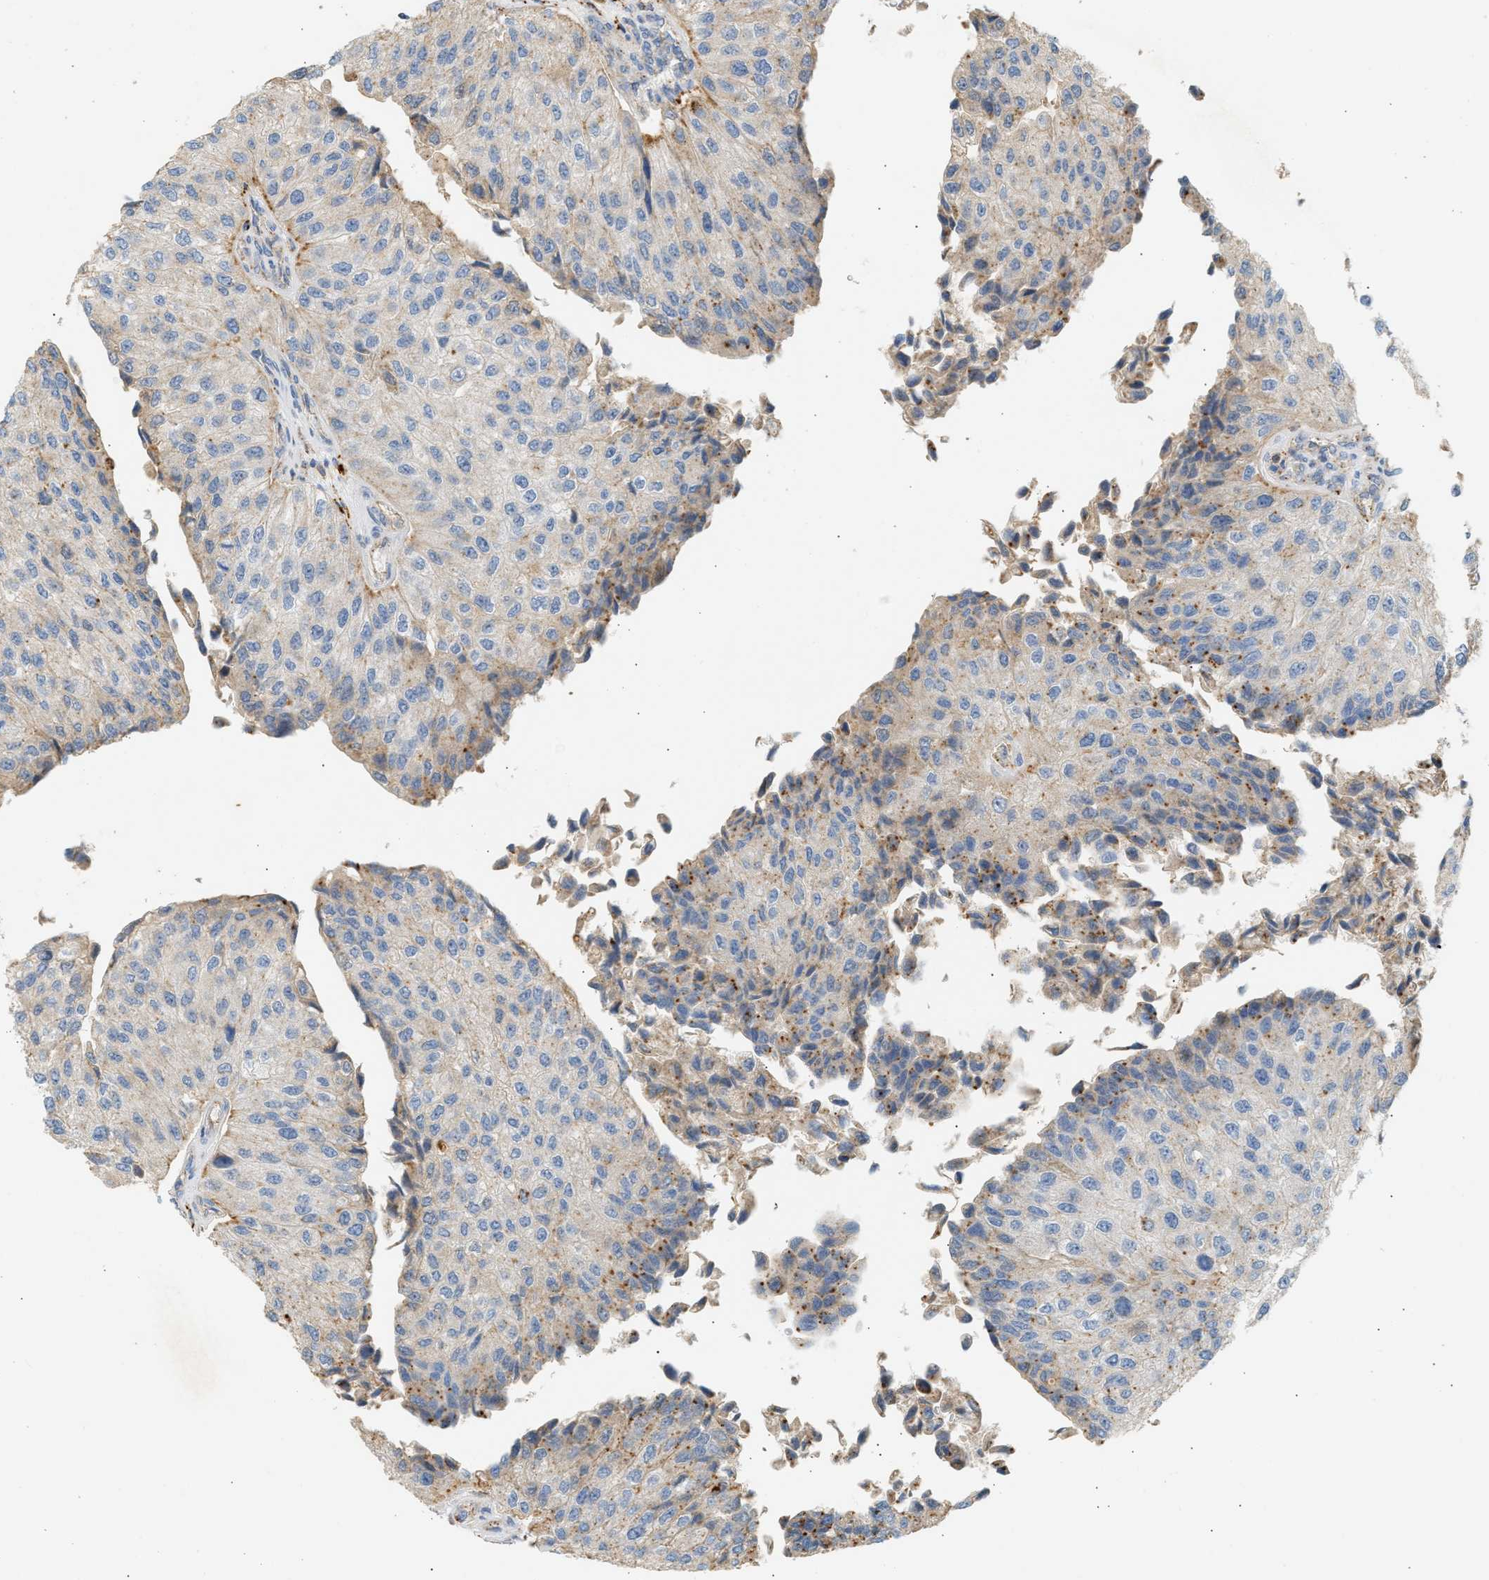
{"staining": {"intensity": "moderate", "quantity": "<25%", "location": "cytoplasmic/membranous"}, "tissue": "urothelial cancer", "cell_type": "Tumor cells", "image_type": "cancer", "snomed": [{"axis": "morphology", "description": "Urothelial carcinoma, High grade"}, {"axis": "topography", "description": "Kidney"}, {"axis": "topography", "description": "Urinary bladder"}], "caption": "Immunohistochemical staining of high-grade urothelial carcinoma exhibits low levels of moderate cytoplasmic/membranous protein positivity in about <25% of tumor cells. (brown staining indicates protein expression, while blue staining denotes nuclei).", "gene": "ENTHD1", "patient": {"sex": "male", "age": 77}}